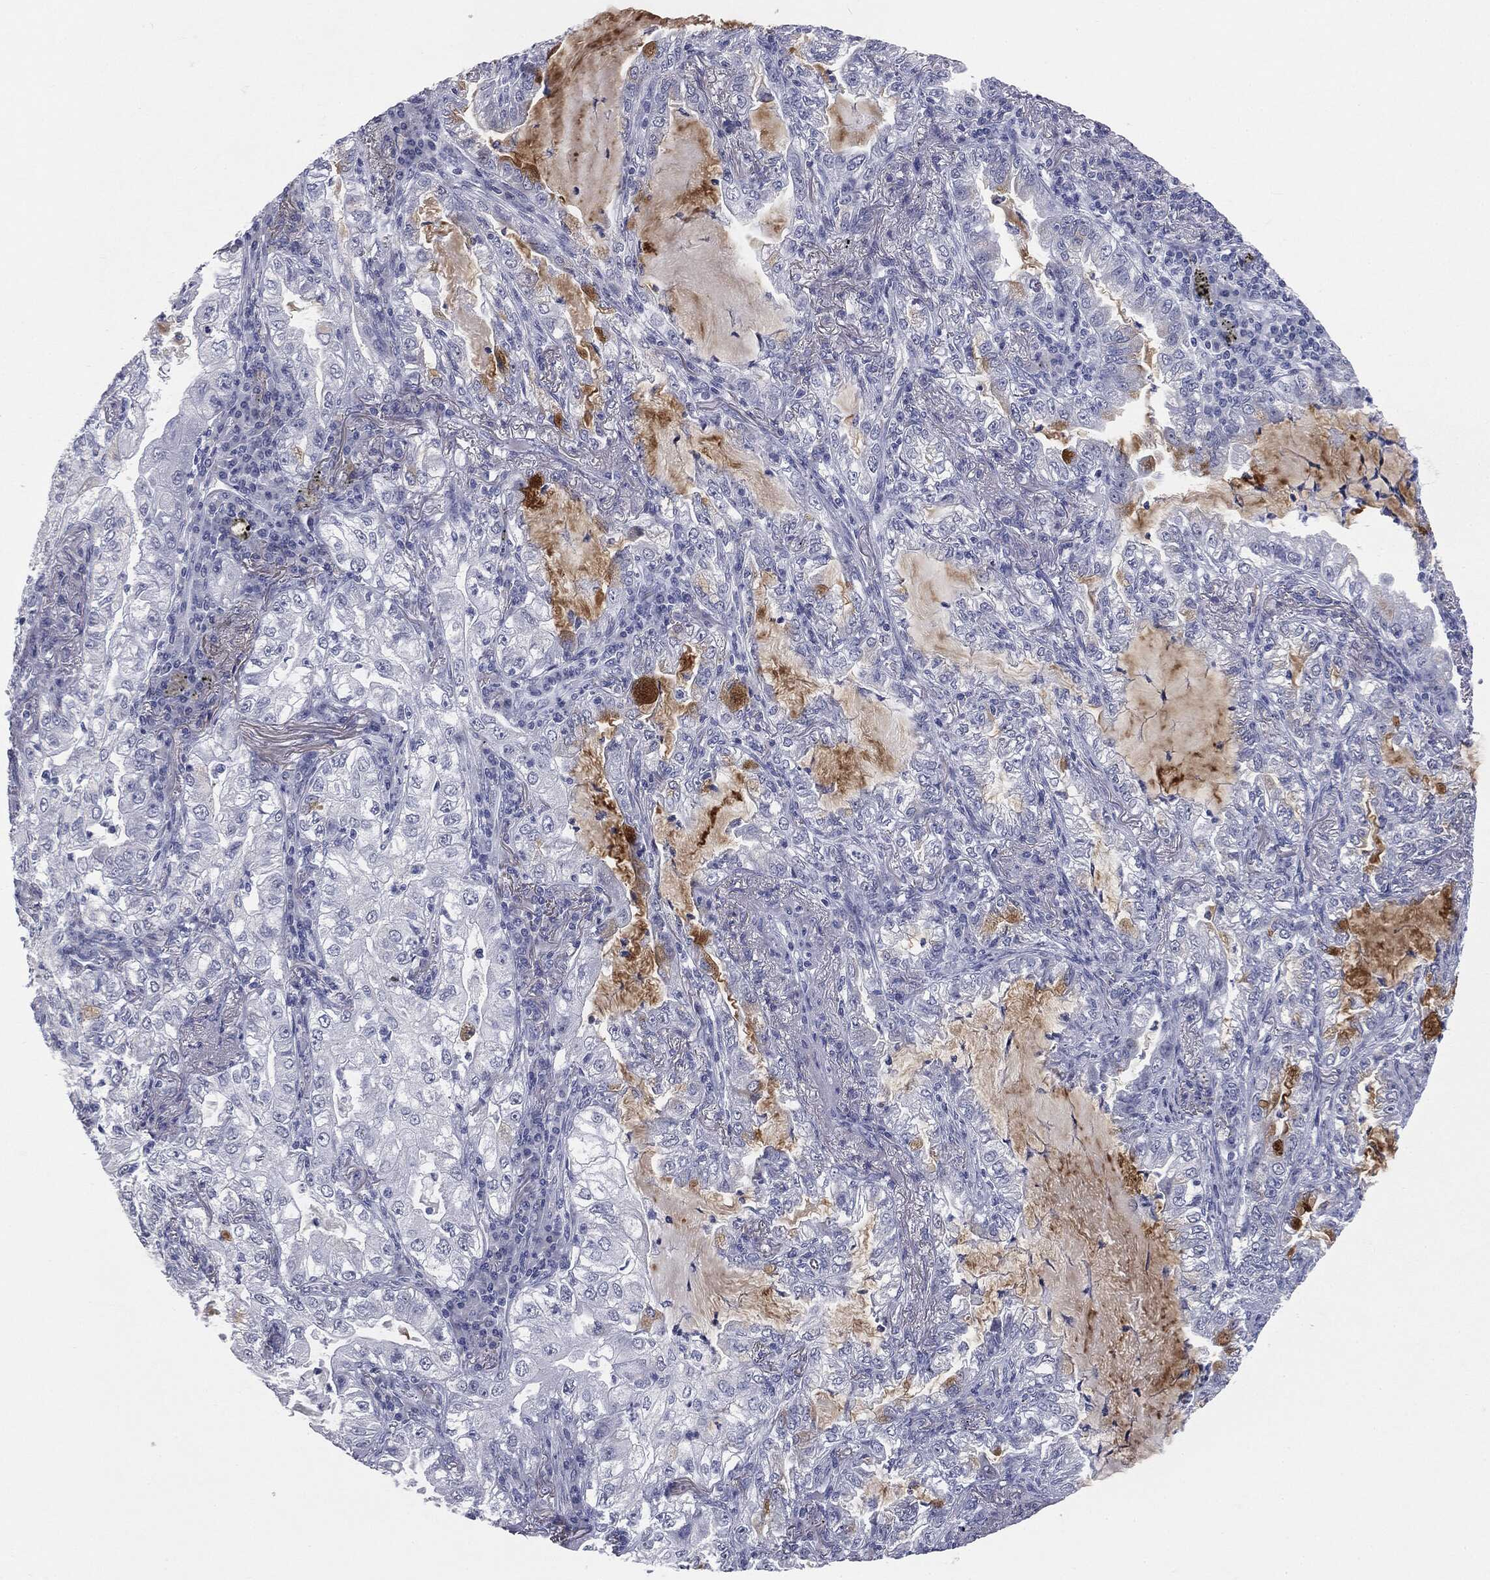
{"staining": {"intensity": "negative", "quantity": "none", "location": "none"}, "tissue": "lung cancer", "cell_type": "Tumor cells", "image_type": "cancer", "snomed": [{"axis": "morphology", "description": "Adenocarcinoma, NOS"}, {"axis": "topography", "description": "Lung"}], "caption": "The histopathology image displays no significant positivity in tumor cells of lung cancer.", "gene": "MUC5AC", "patient": {"sex": "female", "age": 73}}